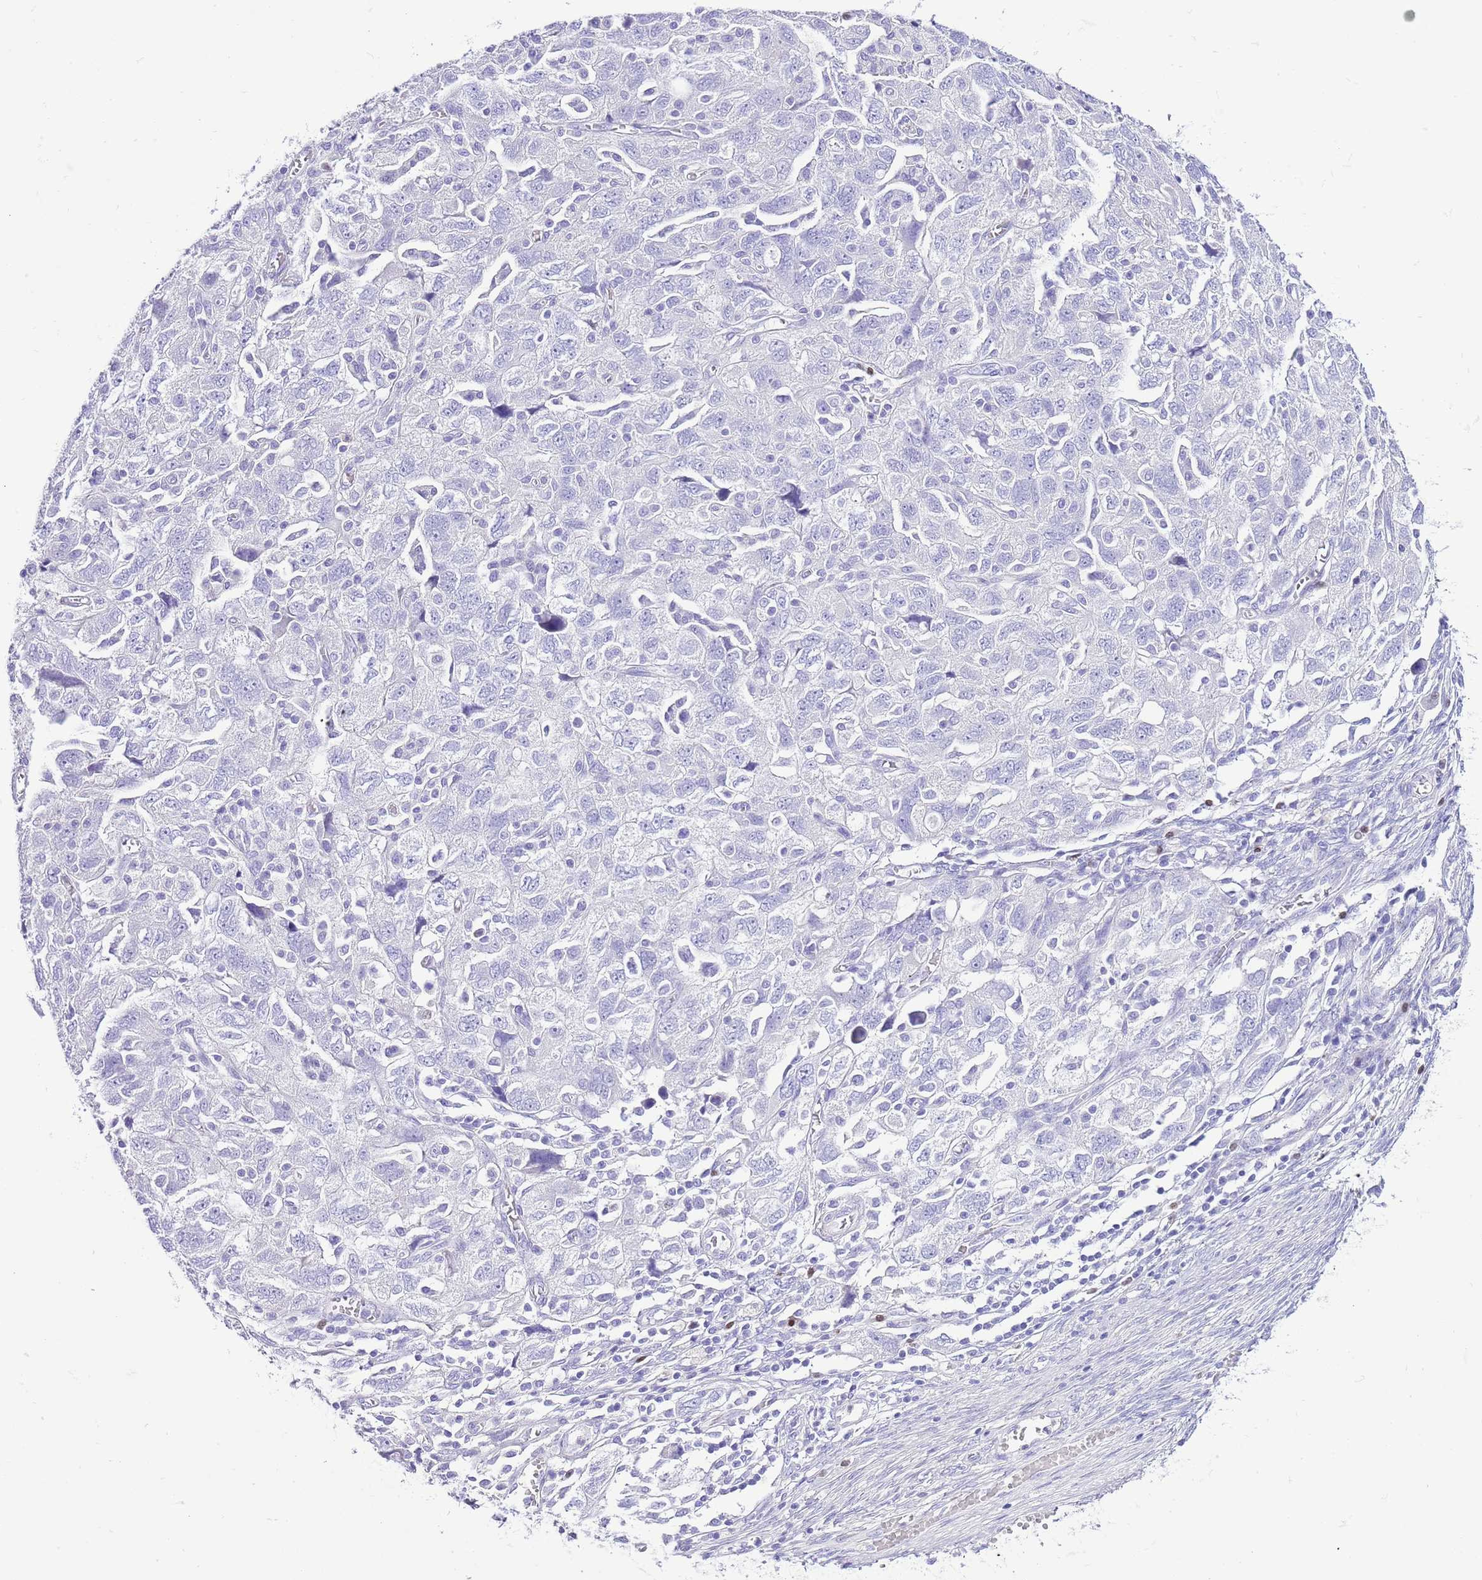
{"staining": {"intensity": "negative", "quantity": "none", "location": "none"}, "tissue": "ovarian cancer", "cell_type": "Tumor cells", "image_type": "cancer", "snomed": [{"axis": "morphology", "description": "Carcinoma, NOS"}, {"axis": "morphology", "description": "Cystadenocarcinoma, serous, NOS"}, {"axis": "topography", "description": "Ovary"}], "caption": "Tumor cells show no significant protein positivity in ovarian cancer.", "gene": "BHLHA15", "patient": {"sex": "female", "age": 69}}